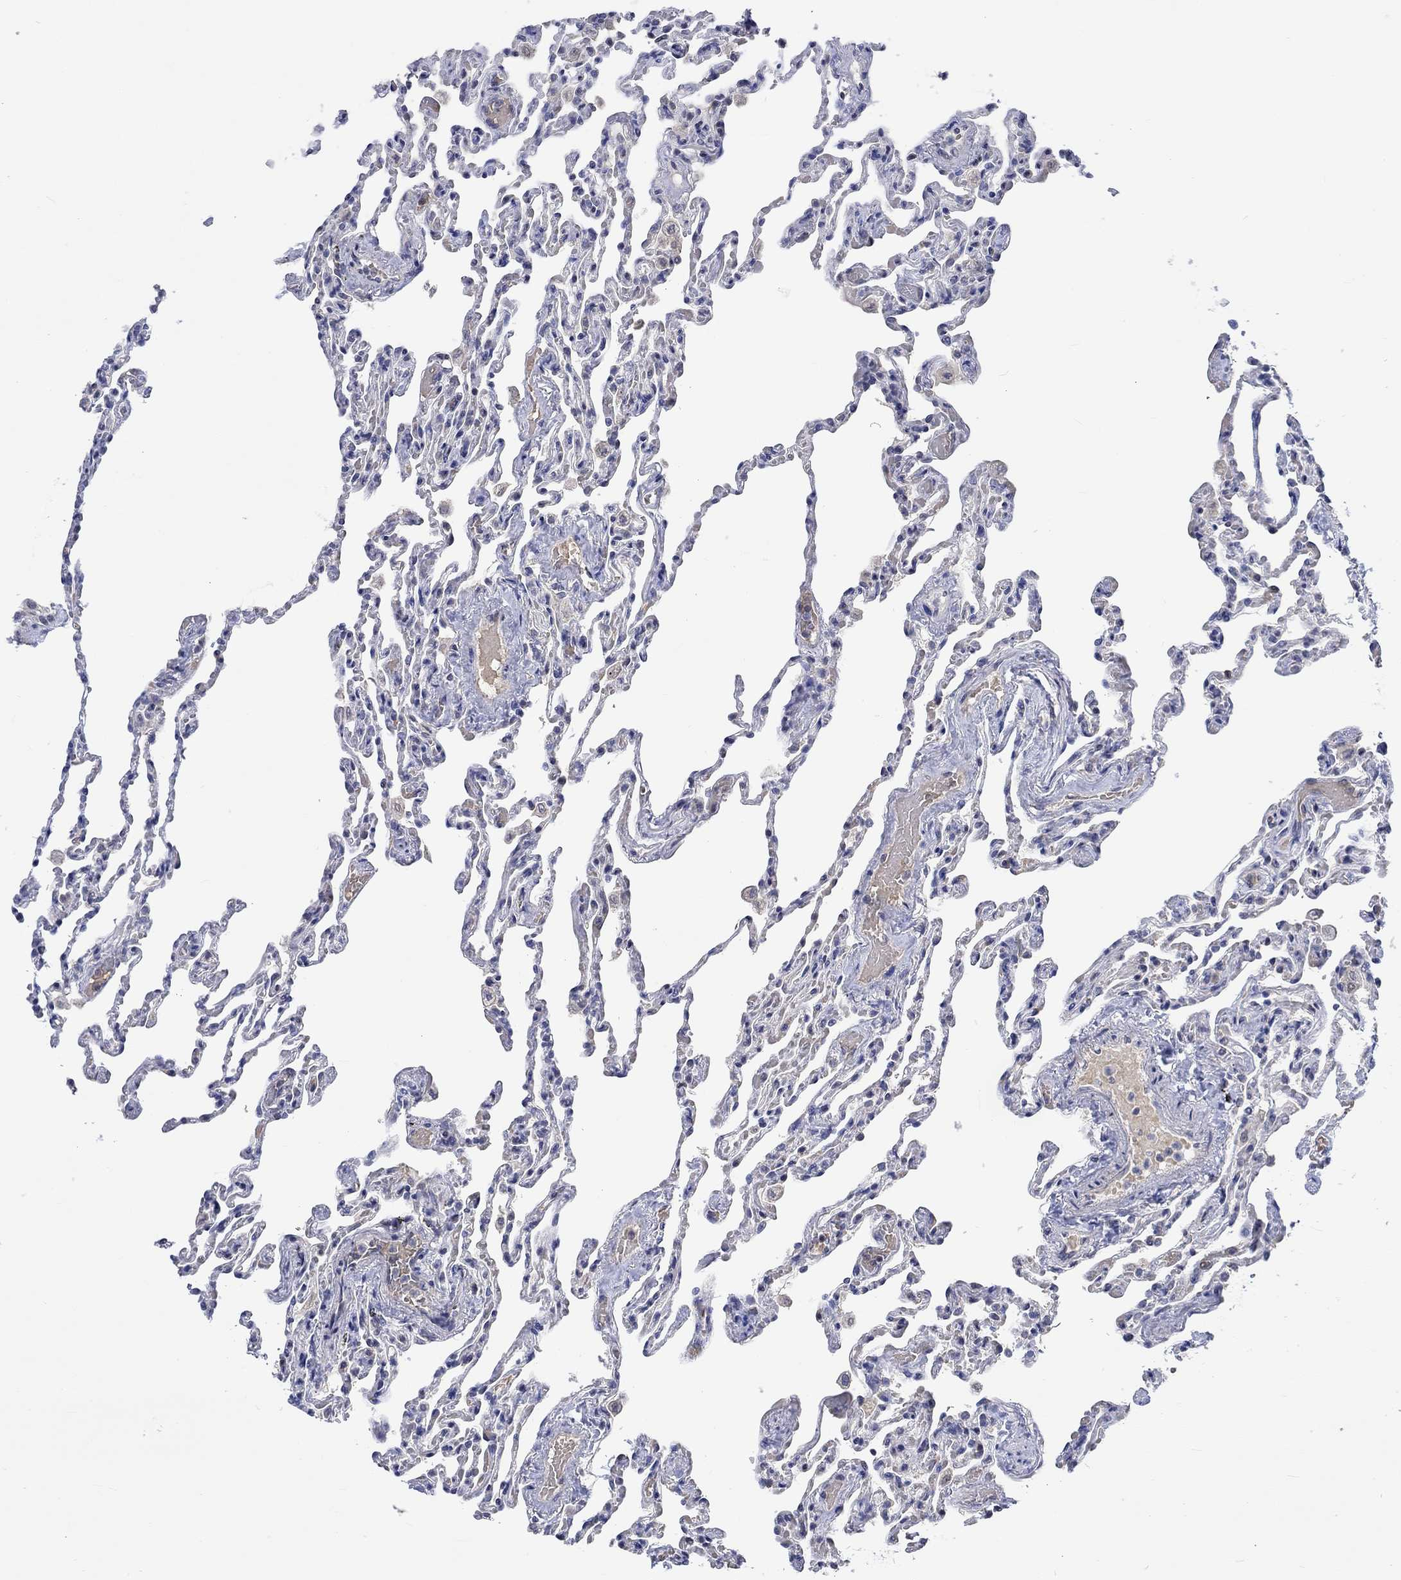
{"staining": {"intensity": "weak", "quantity": "<25%", "location": "cytoplasmic/membranous"}, "tissue": "lung", "cell_type": "Alveolar cells", "image_type": "normal", "snomed": [{"axis": "morphology", "description": "Normal tissue, NOS"}, {"axis": "topography", "description": "Lung"}], "caption": "This is an immunohistochemistry histopathology image of benign lung. There is no positivity in alveolar cells.", "gene": "WASF1", "patient": {"sex": "female", "age": 43}}